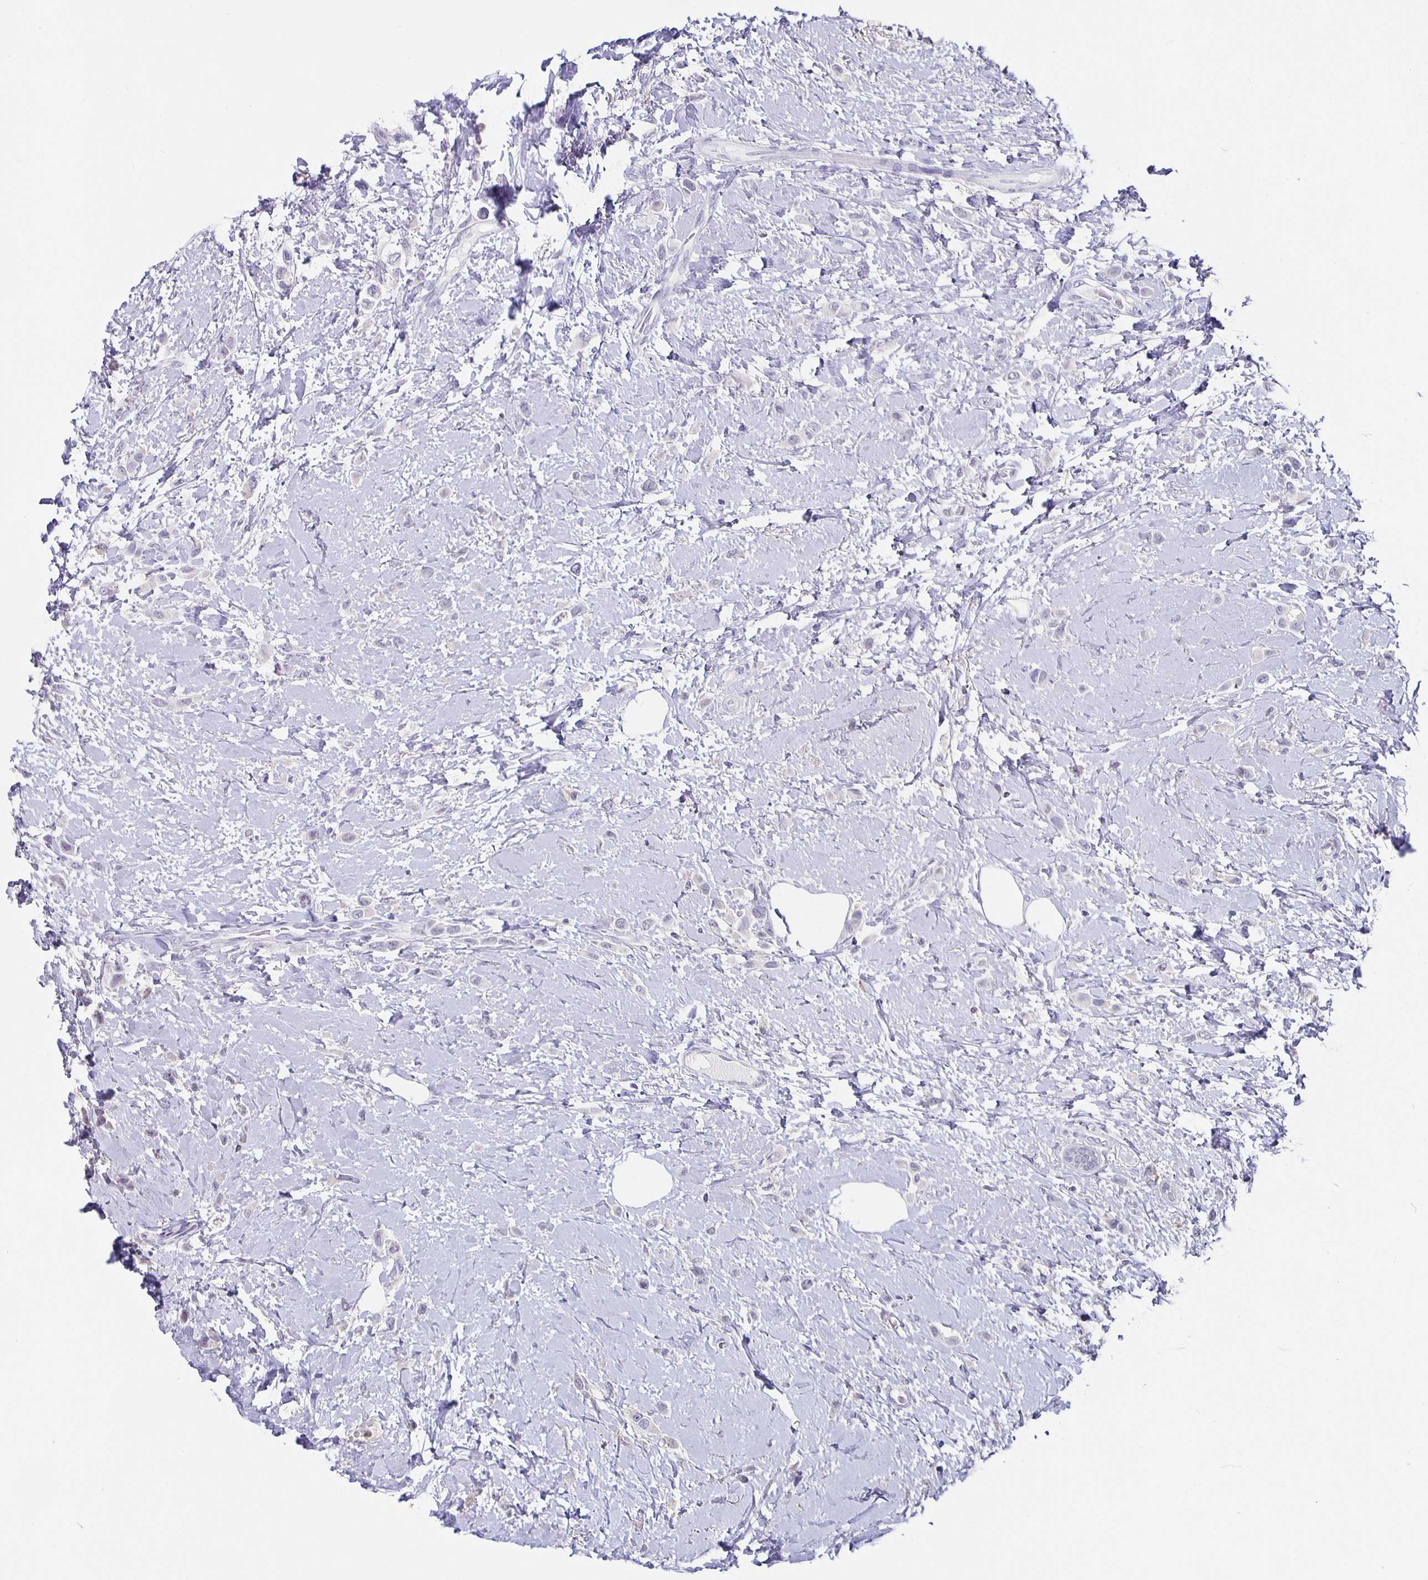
{"staining": {"intensity": "negative", "quantity": "none", "location": "none"}, "tissue": "breast cancer", "cell_type": "Tumor cells", "image_type": "cancer", "snomed": [{"axis": "morphology", "description": "Lobular carcinoma"}, {"axis": "topography", "description": "Breast"}], "caption": "This is an IHC micrograph of human breast lobular carcinoma. There is no positivity in tumor cells.", "gene": "GPX4", "patient": {"sex": "female", "age": 66}}